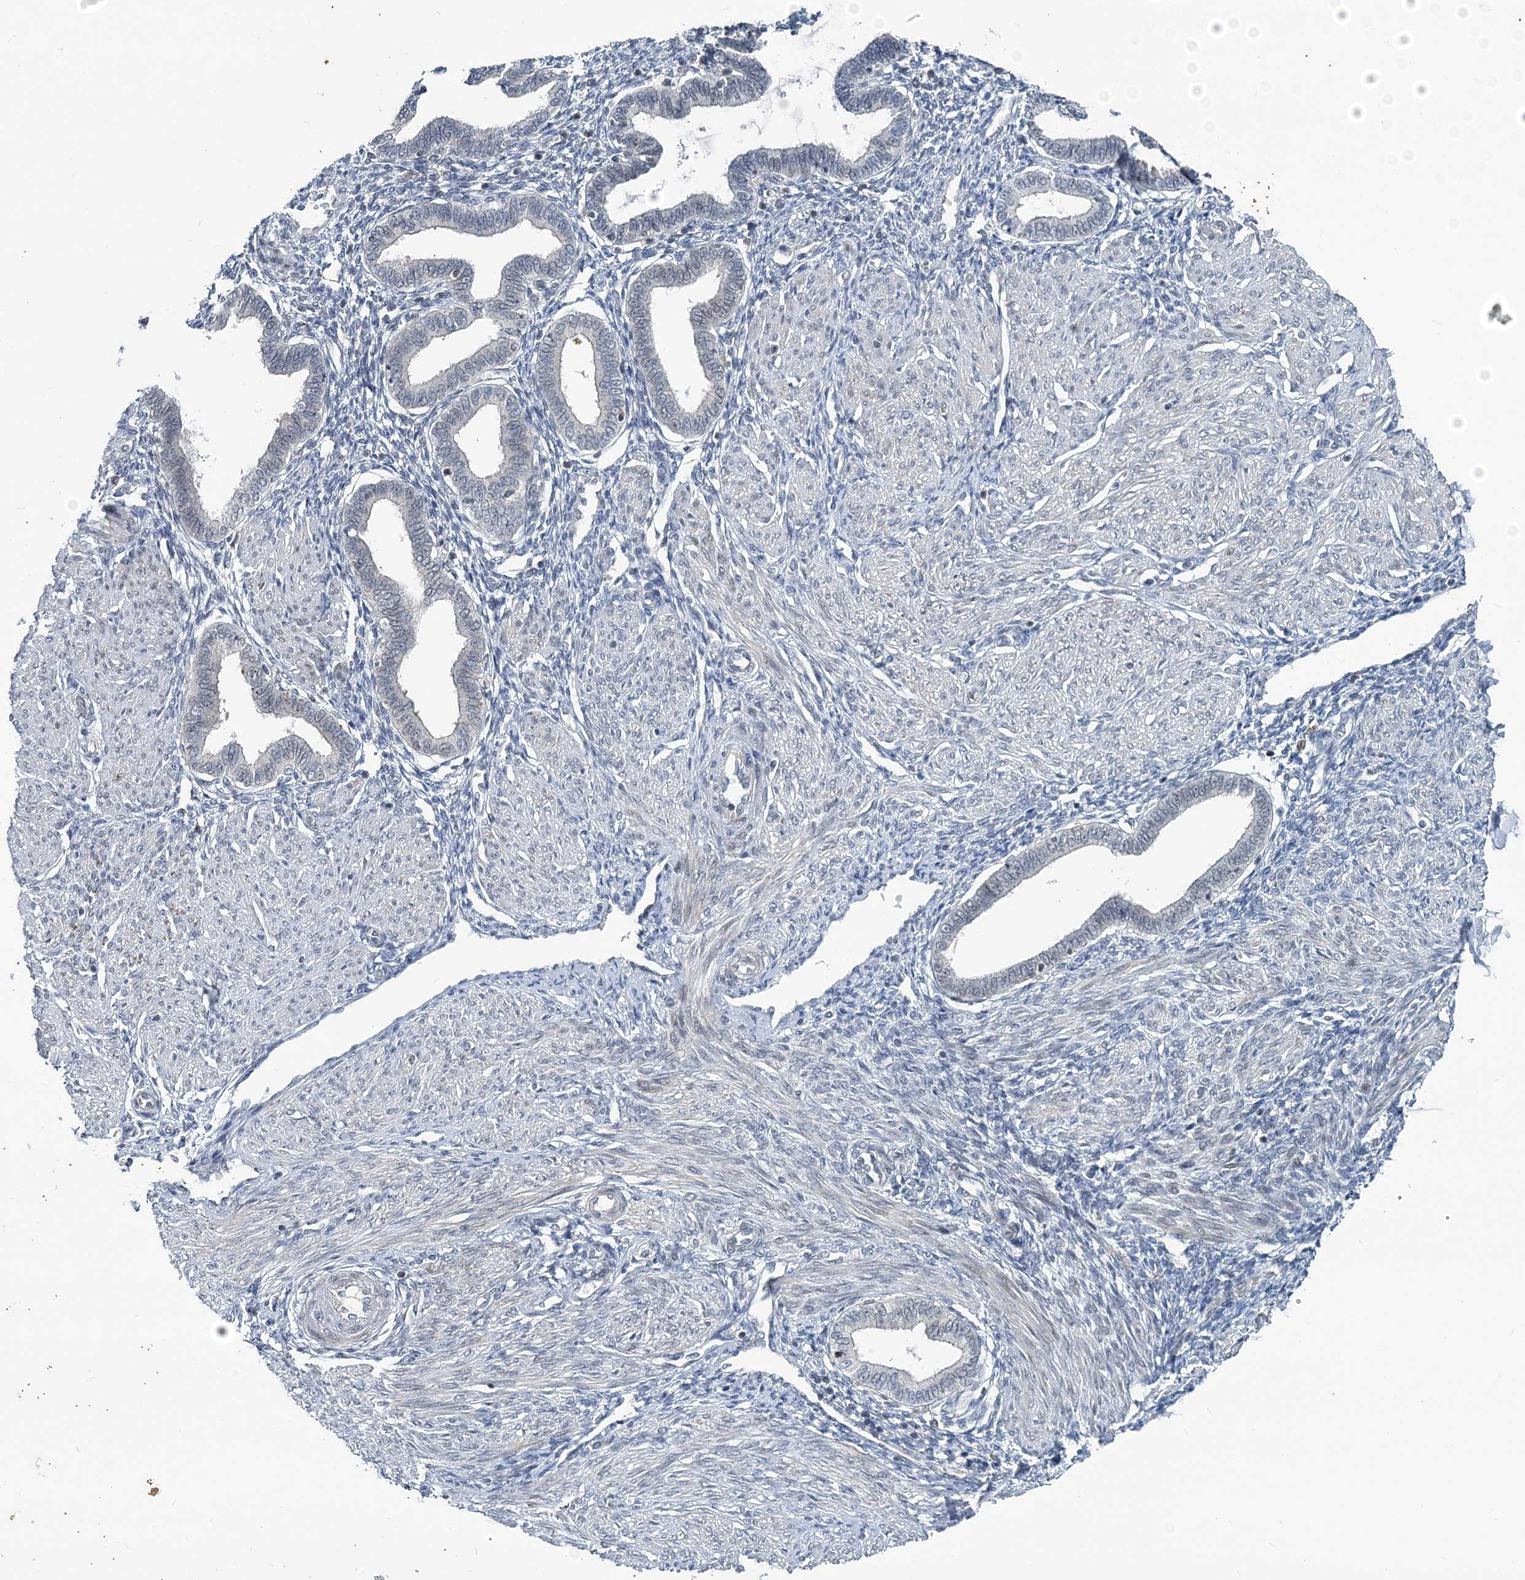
{"staining": {"intensity": "weak", "quantity": "<25%", "location": "cytoplasmic/membranous,nuclear"}, "tissue": "endometrium", "cell_type": "Cells in endometrial stroma", "image_type": "normal", "snomed": [{"axis": "morphology", "description": "Normal tissue, NOS"}, {"axis": "topography", "description": "Endometrium"}], "caption": "Endometrium stained for a protein using IHC demonstrates no expression cells in endometrial stroma.", "gene": "HYCC2", "patient": {"sex": "female", "age": 53}}